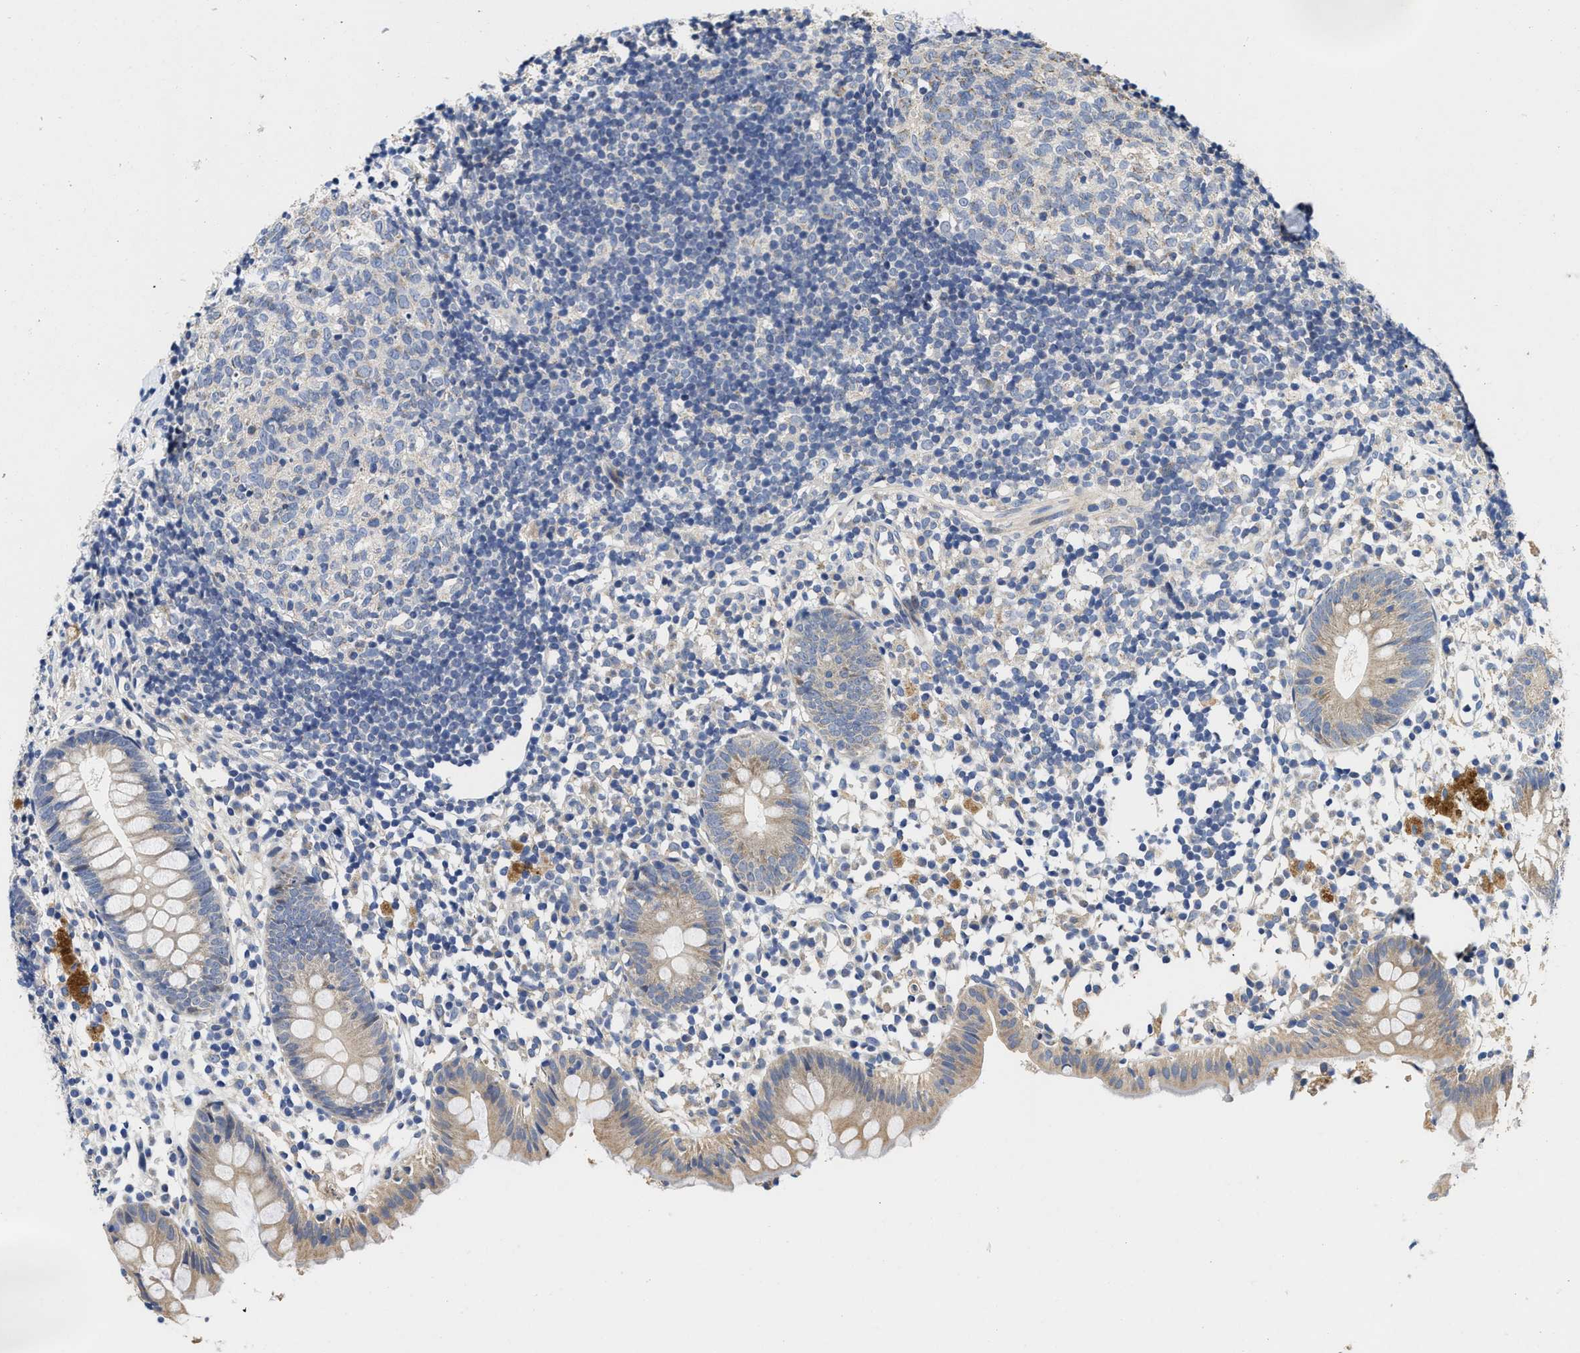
{"staining": {"intensity": "moderate", "quantity": ">75%", "location": "cytoplasmic/membranous"}, "tissue": "appendix", "cell_type": "Glandular cells", "image_type": "normal", "snomed": [{"axis": "morphology", "description": "Normal tissue, NOS"}, {"axis": "topography", "description": "Appendix"}], "caption": "Immunohistochemistry (IHC) micrograph of unremarkable appendix stained for a protein (brown), which shows medium levels of moderate cytoplasmic/membranous staining in approximately >75% of glandular cells.", "gene": "SCYL2", "patient": {"sex": "female", "age": 20}}